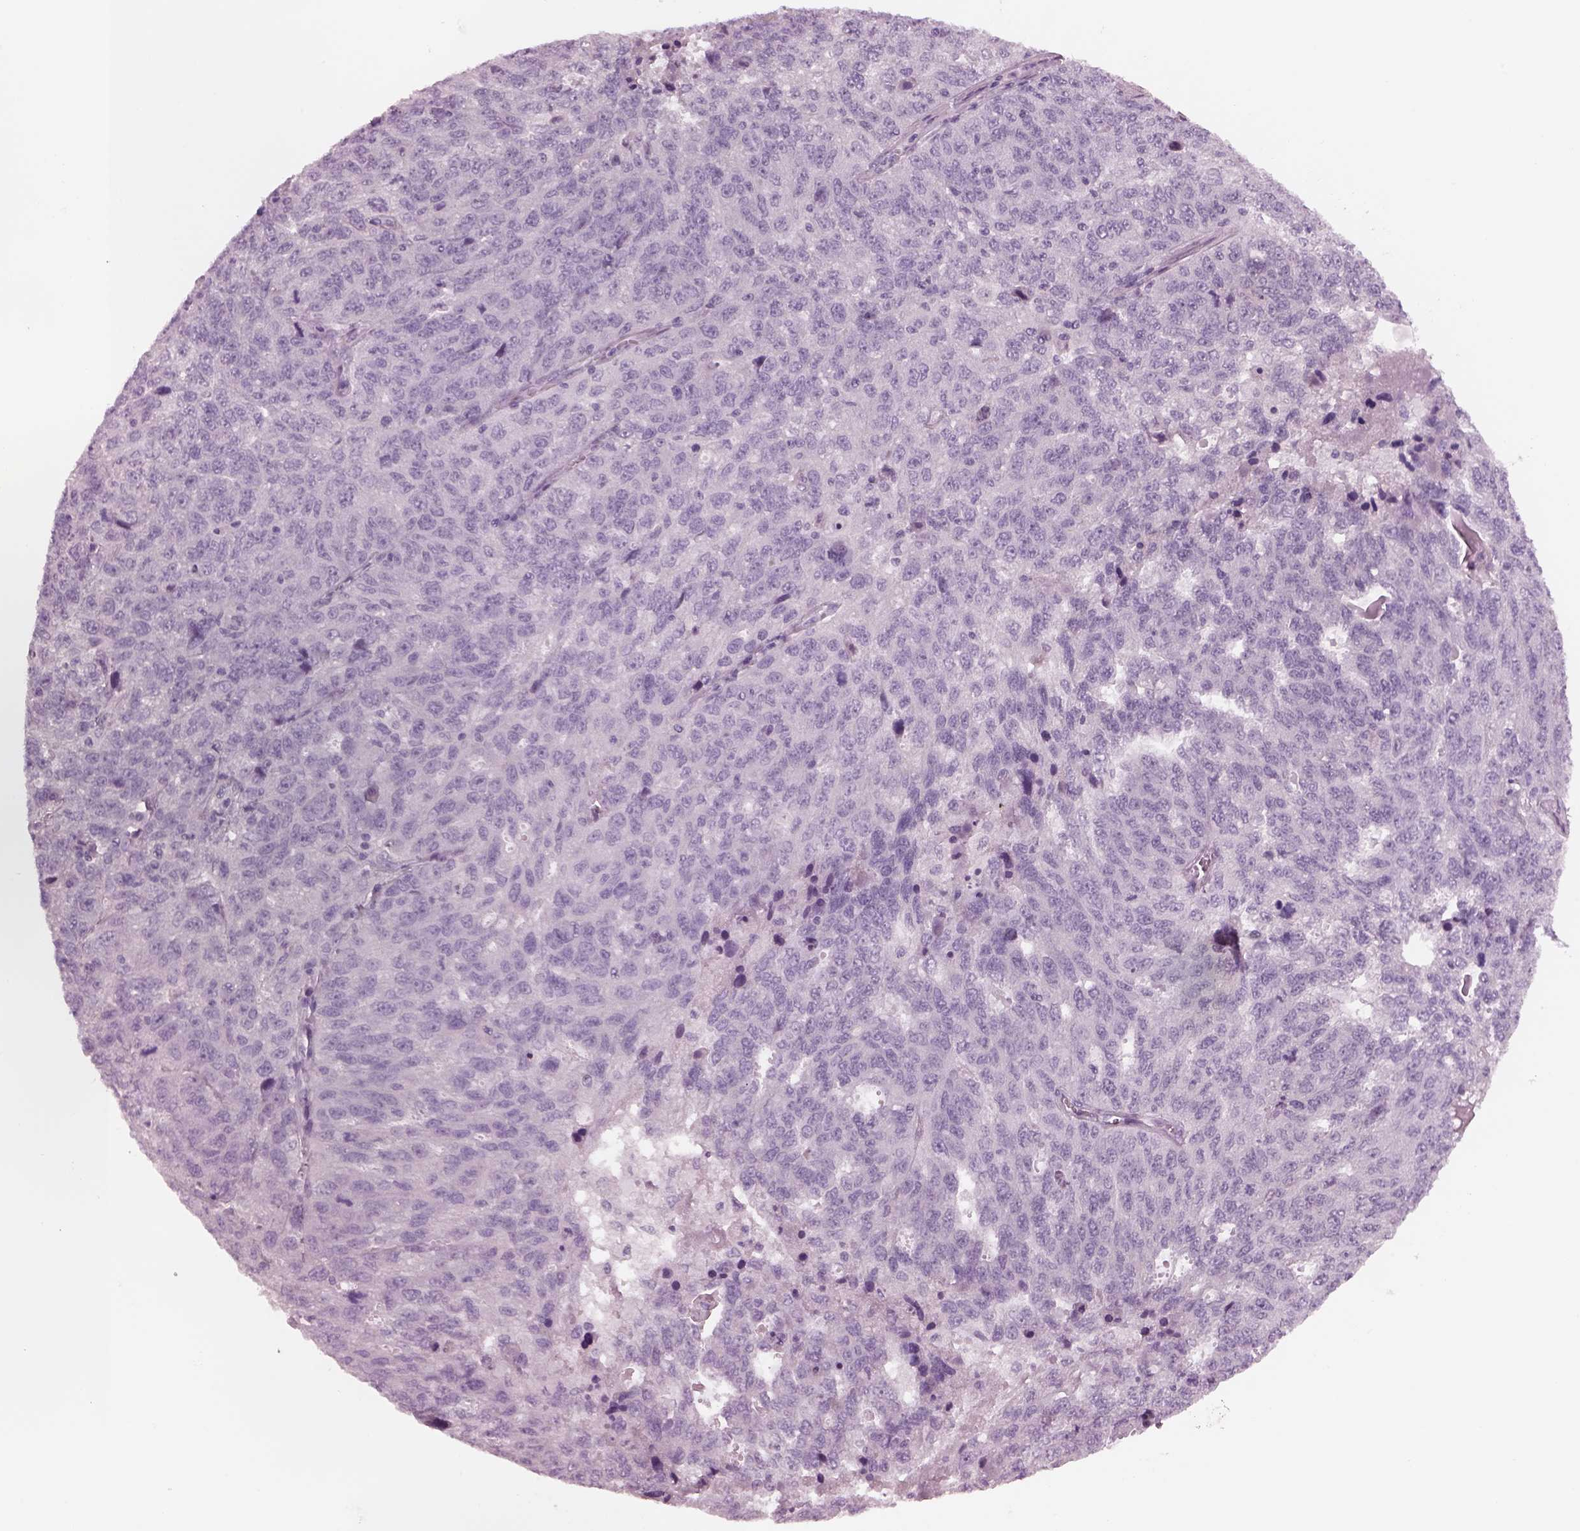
{"staining": {"intensity": "negative", "quantity": "none", "location": "none"}, "tissue": "ovarian cancer", "cell_type": "Tumor cells", "image_type": "cancer", "snomed": [{"axis": "morphology", "description": "Cystadenocarcinoma, serous, NOS"}, {"axis": "topography", "description": "Ovary"}], "caption": "Tumor cells are negative for brown protein staining in serous cystadenocarcinoma (ovarian). (DAB immunohistochemistry, high magnification).", "gene": "CYLC1", "patient": {"sex": "female", "age": 71}}